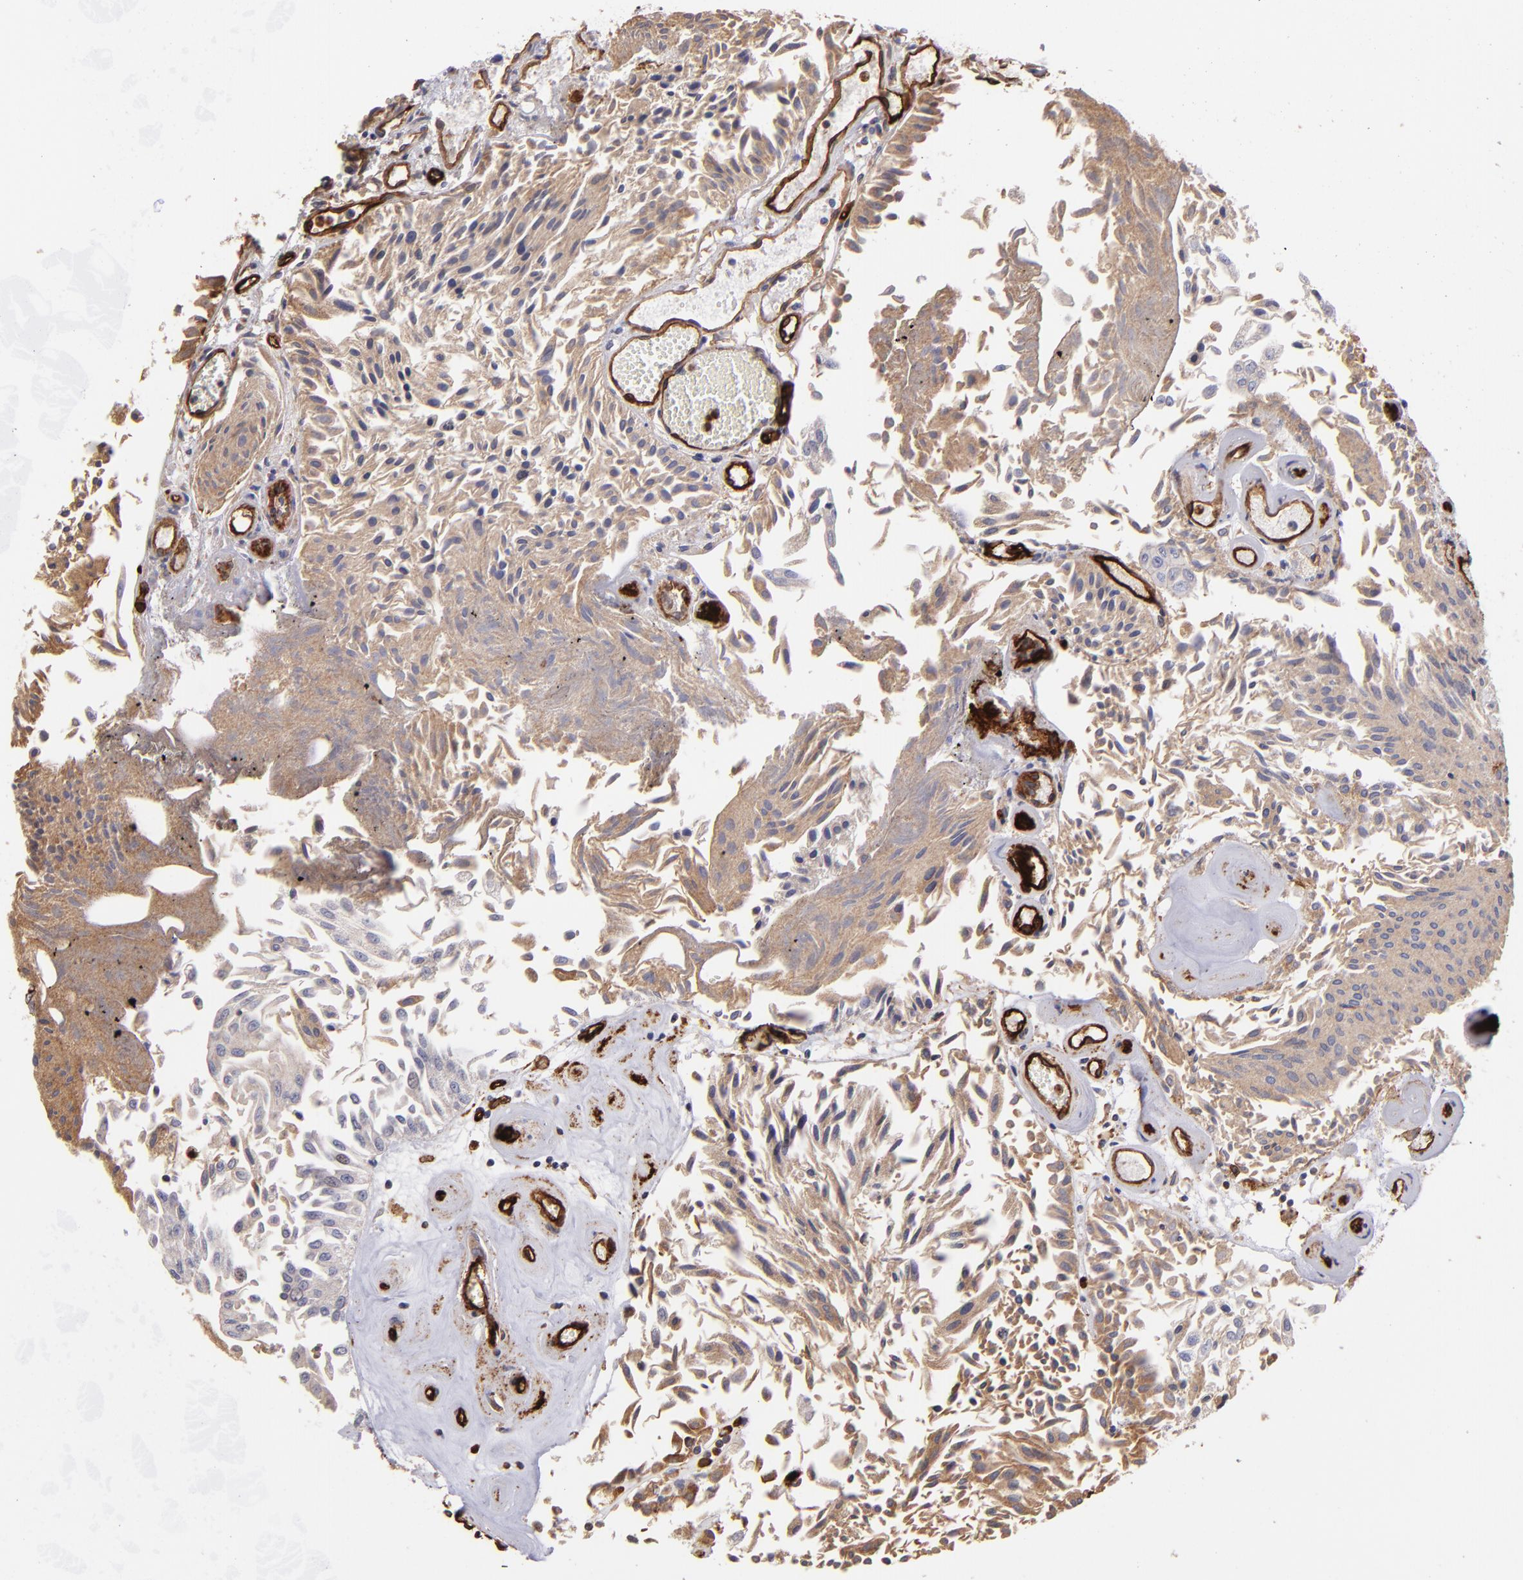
{"staining": {"intensity": "negative", "quantity": "none", "location": "none"}, "tissue": "urothelial cancer", "cell_type": "Tumor cells", "image_type": "cancer", "snomed": [{"axis": "morphology", "description": "Urothelial carcinoma, Low grade"}, {"axis": "topography", "description": "Urinary bladder"}], "caption": "An IHC histopathology image of low-grade urothelial carcinoma is shown. There is no staining in tumor cells of low-grade urothelial carcinoma.", "gene": "DYSF", "patient": {"sex": "male", "age": 86}}